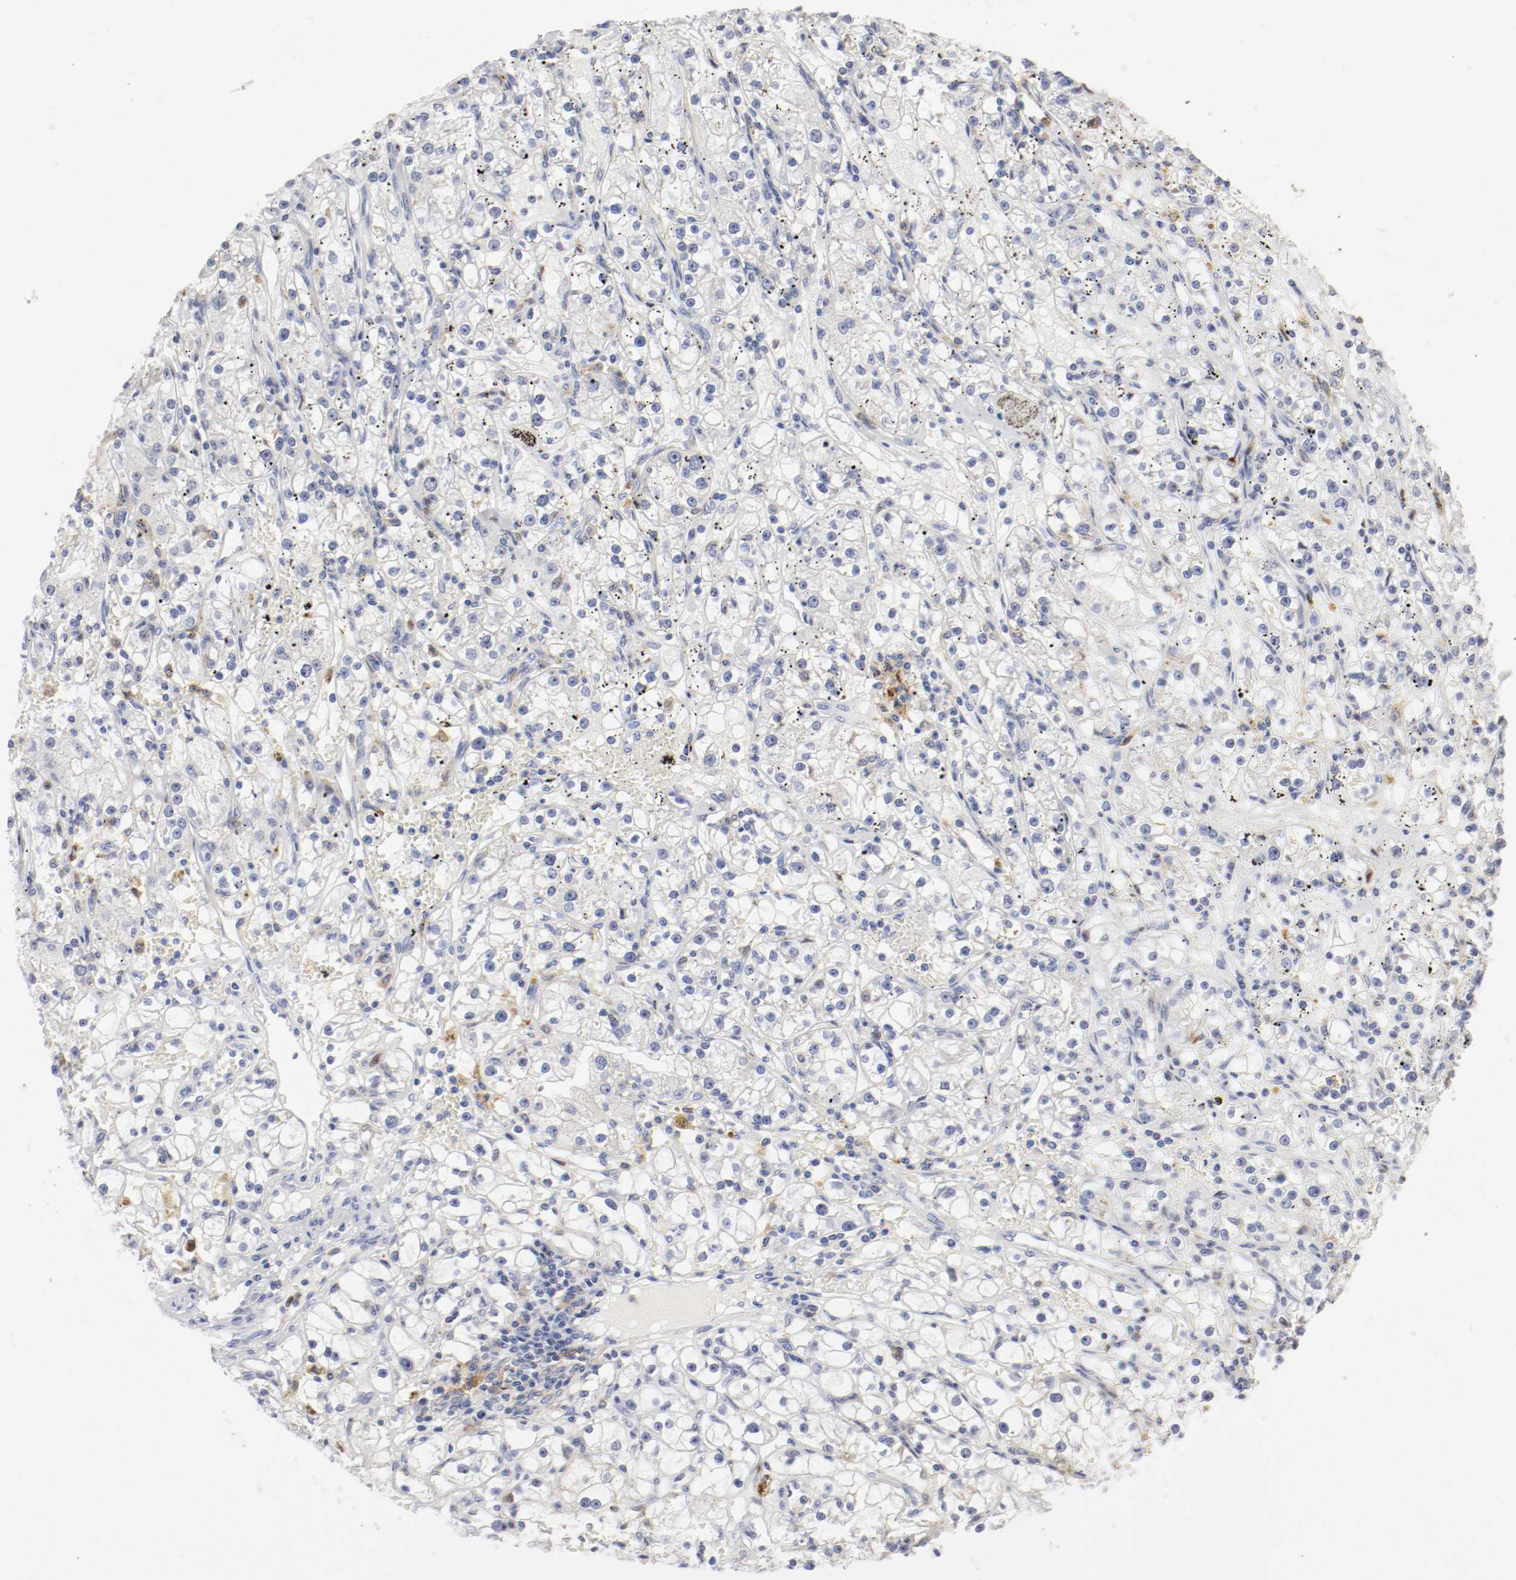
{"staining": {"intensity": "weak", "quantity": "<25%", "location": "cytoplasmic/membranous"}, "tissue": "renal cancer", "cell_type": "Tumor cells", "image_type": "cancer", "snomed": [{"axis": "morphology", "description": "Adenocarcinoma, NOS"}, {"axis": "topography", "description": "Kidney"}], "caption": "DAB immunohistochemical staining of human renal adenocarcinoma displays no significant positivity in tumor cells.", "gene": "ITGAX", "patient": {"sex": "male", "age": 56}}